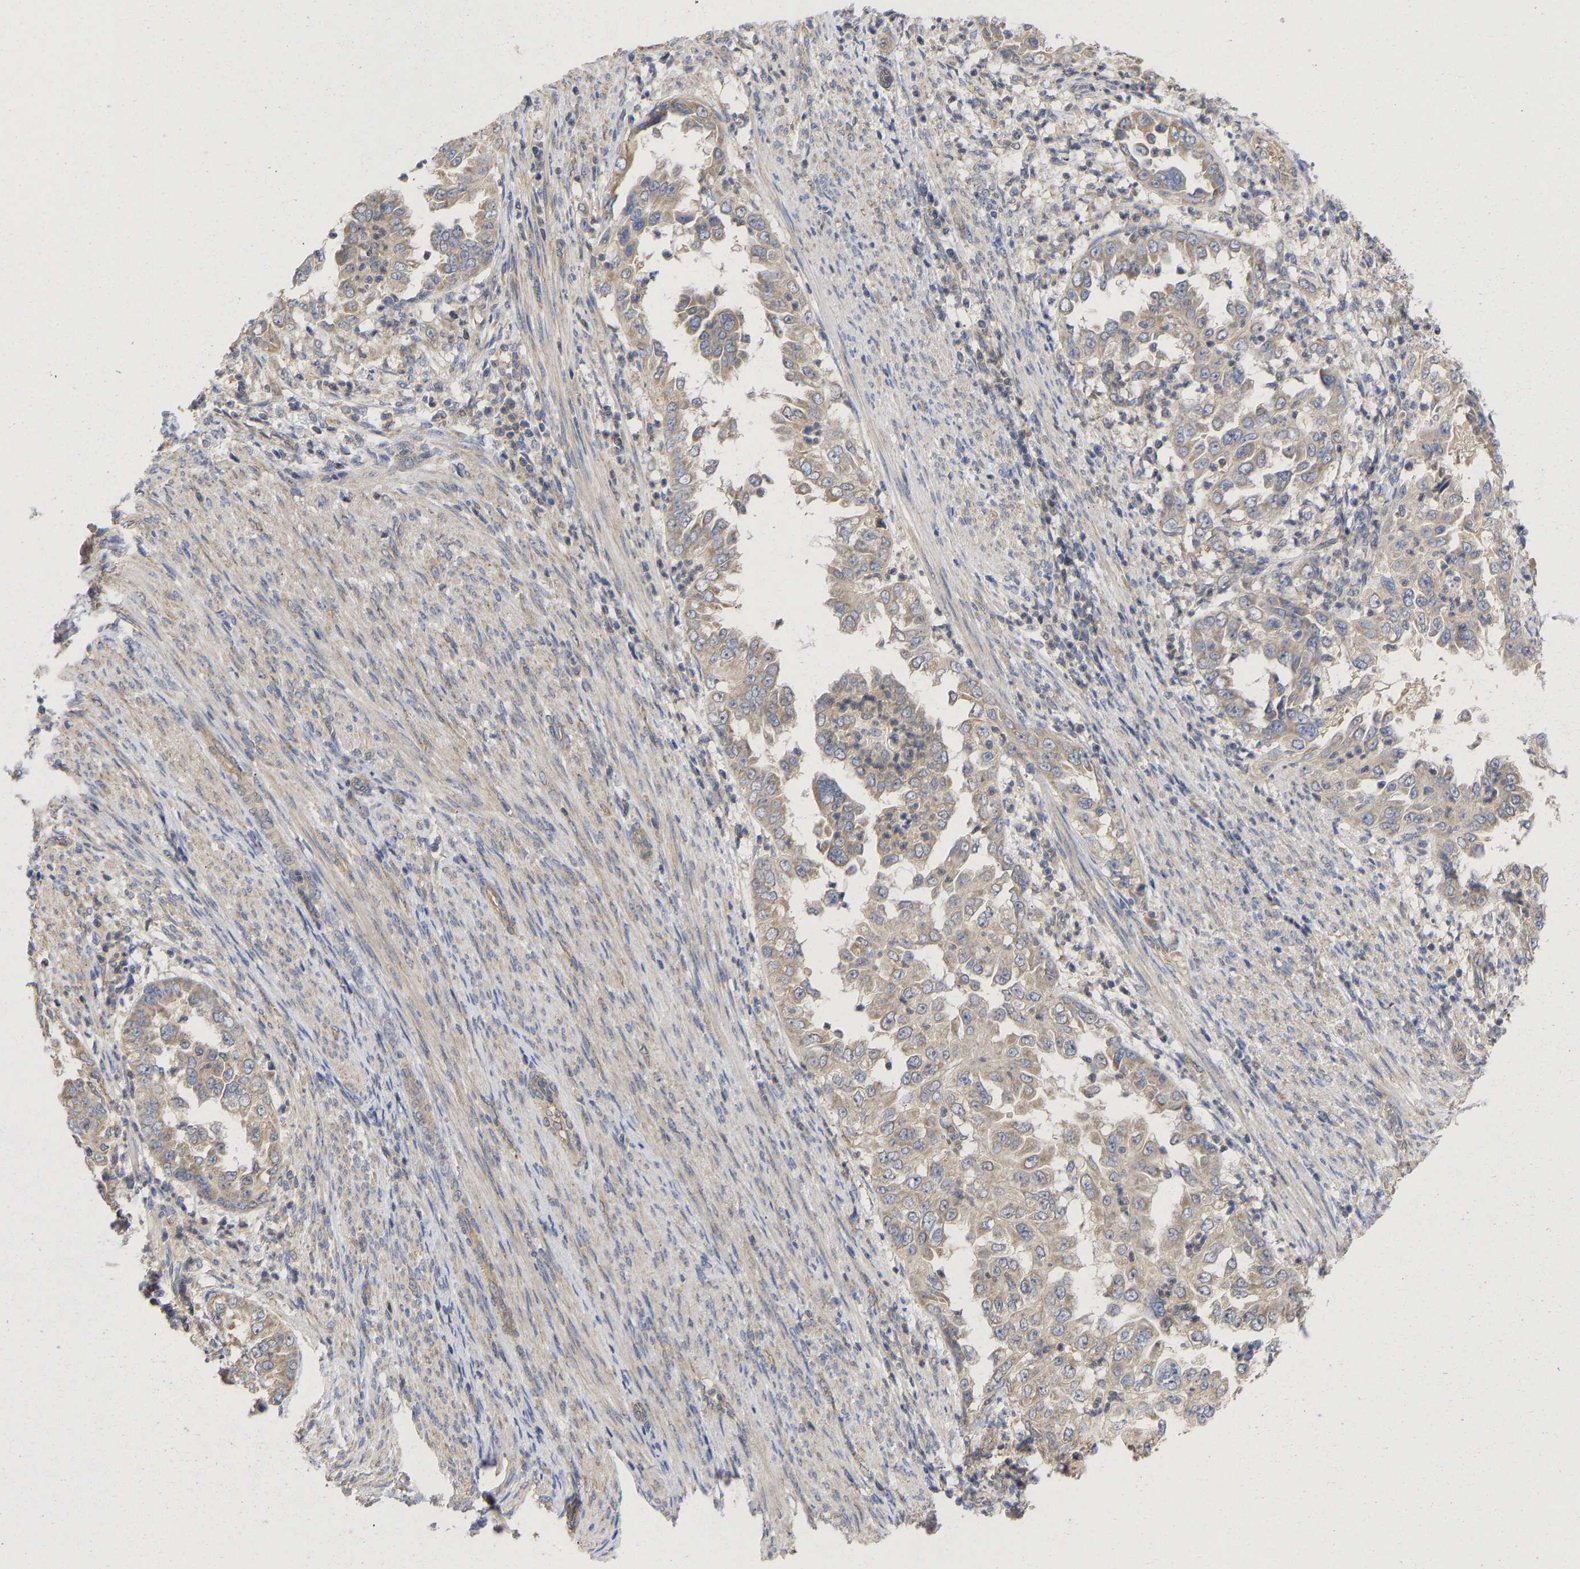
{"staining": {"intensity": "weak", "quantity": ">75%", "location": "cytoplasmic/membranous"}, "tissue": "endometrial cancer", "cell_type": "Tumor cells", "image_type": "cancer", "snomed": [{"axis": "morphology", "description": "Adenocarcinoma, NOS"}, {"axis": "topography", "description": "Endometrium"}], "caption": "Brown immunohistochemical staining in endometrial adenocarcinoma reveals weak cytoplasmic/membranous staining in approximately >75% of tumor cells.", "gene": "MAP2K3", "patient": {"sex": "female", "age": 85}}